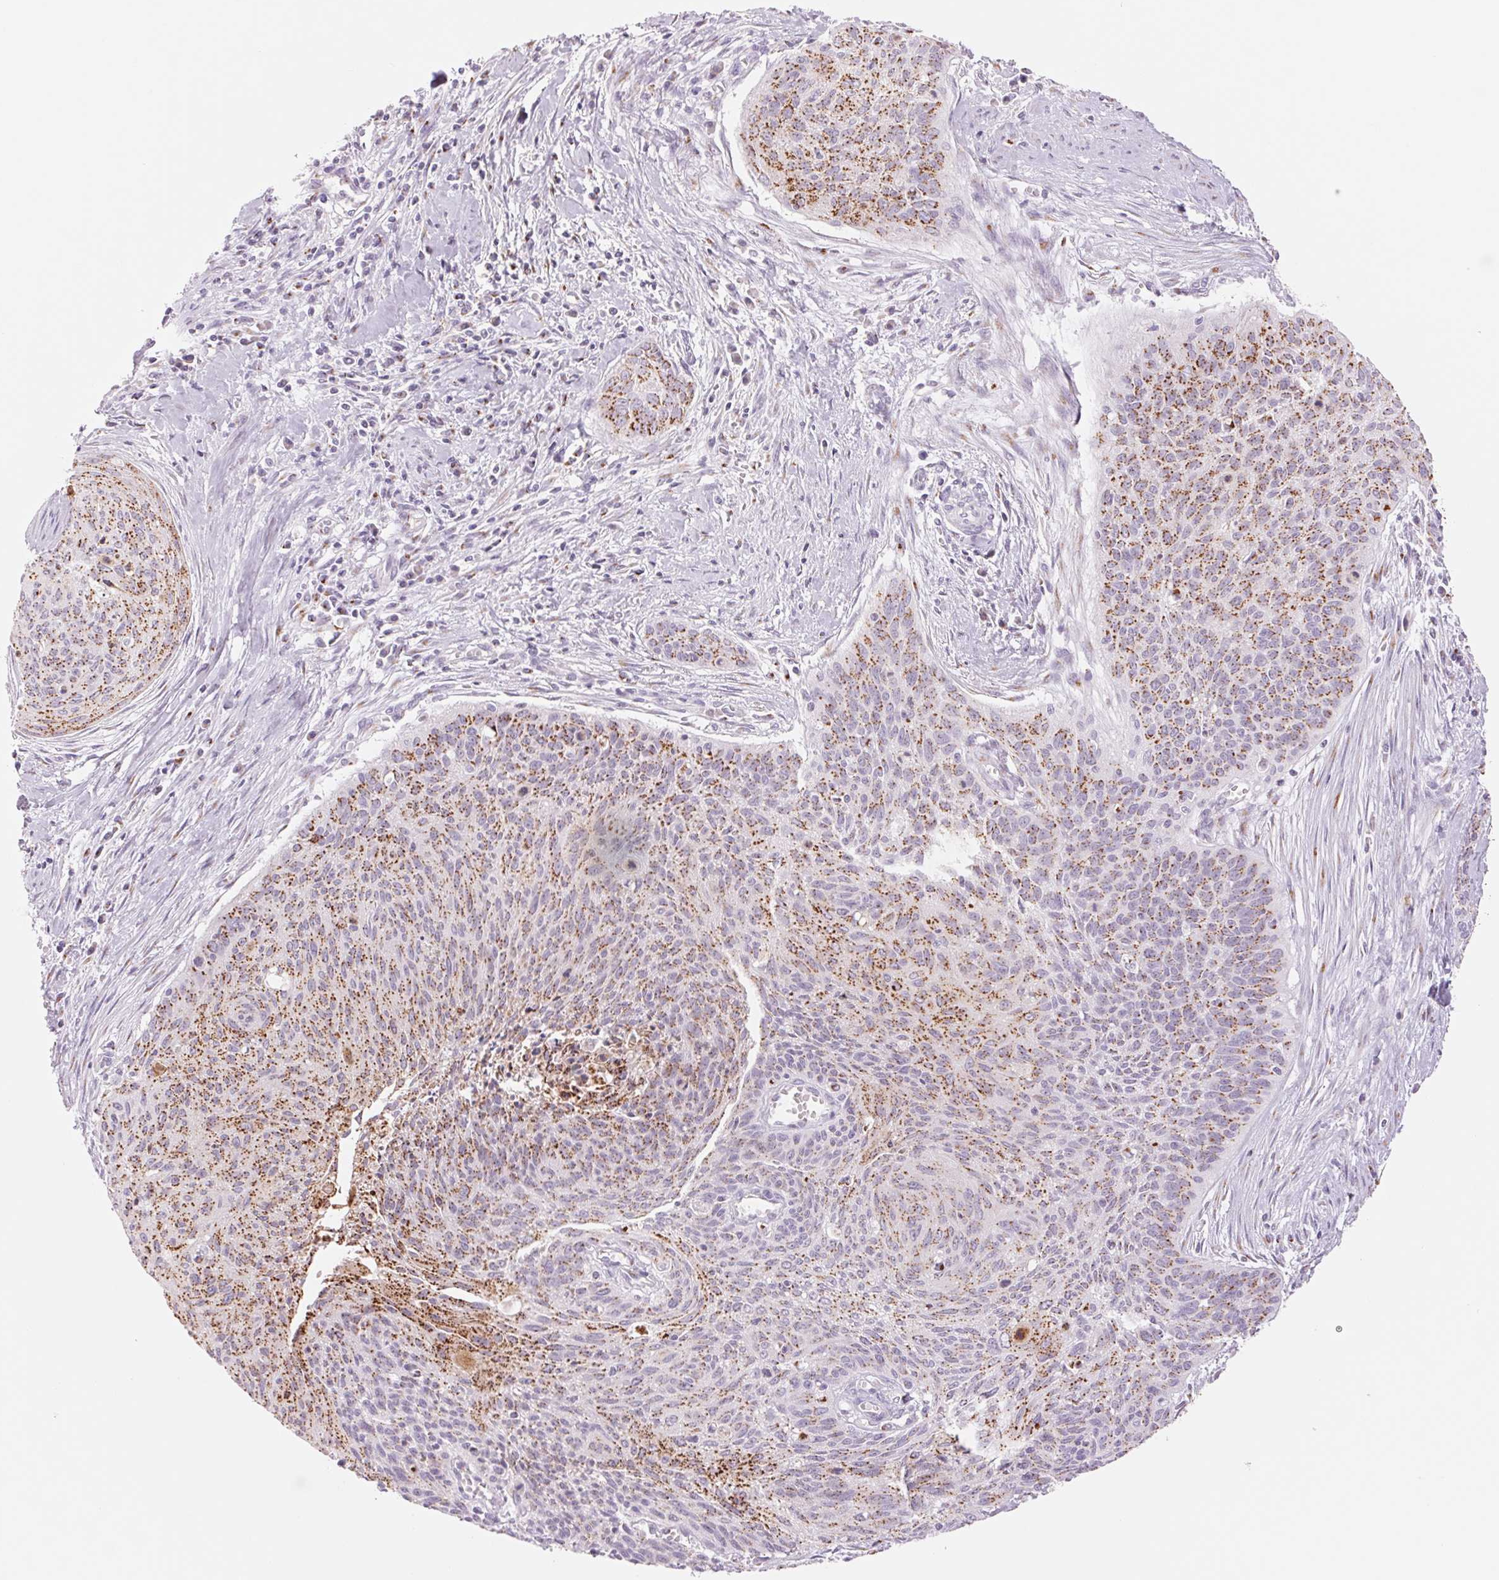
{"staining": {"intensity": "moderate", "quantity": ">75%", "location": "cytoplasmic/membranous"}, "tissue": "cervical cancer", "cell_type": "Tumor cells", "image_type": "cancer", "snomed": [{"axis": "morphology", "description": "Squamous cell carcinoma, NOS"}, {"axis": "topography", "description": "Cervix"}], "caption": "Immunohistochemical staining of squamous cell carcinoma (cervical) demonstrates medium levels of moderate cytoplasmic/membranous staining in about >75% of tumor cells.", "gene": "GALNT7", "patient": {"sex": "female", "age": 55}}